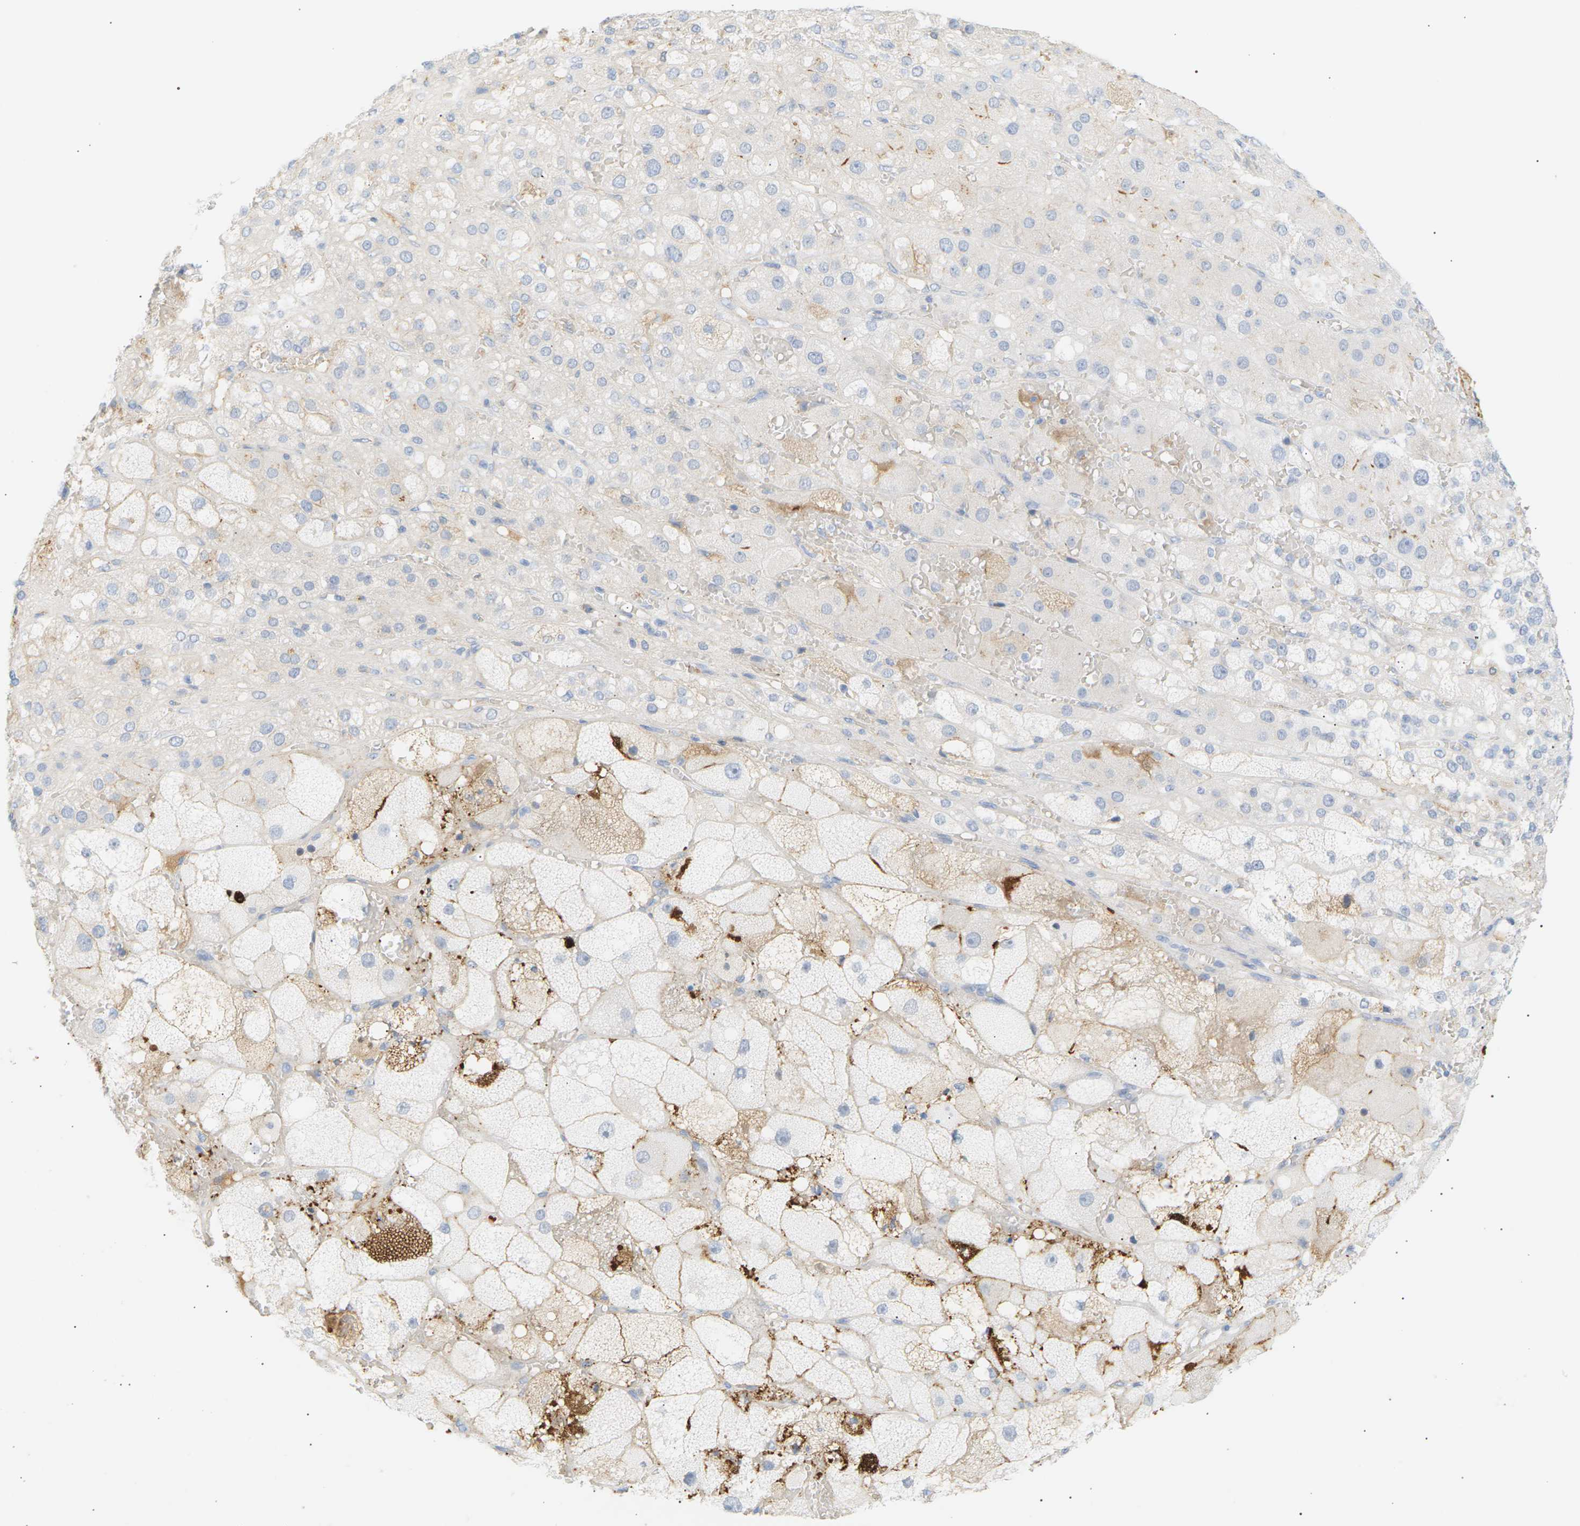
{"staining": {"intensity": "weak", "quantity": "<25%", "location": "cytoplasmic/membranous"}, "tissue": "adrenal gland", "cell_type": "Glandular cells", "image_type": "normal", "snomed": [{"axis": "morphology", "description": "Normal tissue, NOS"}, {"axis": "topography", "description": "Adrenal gland"}], "caption": "DAB immunohistochemical staining of benign human adrenal gland reveals no significant staining in glandular cells. Nuclei are stained in blue.", "gene": "CLU", "patient": {"sex": "female", "age": 47}}